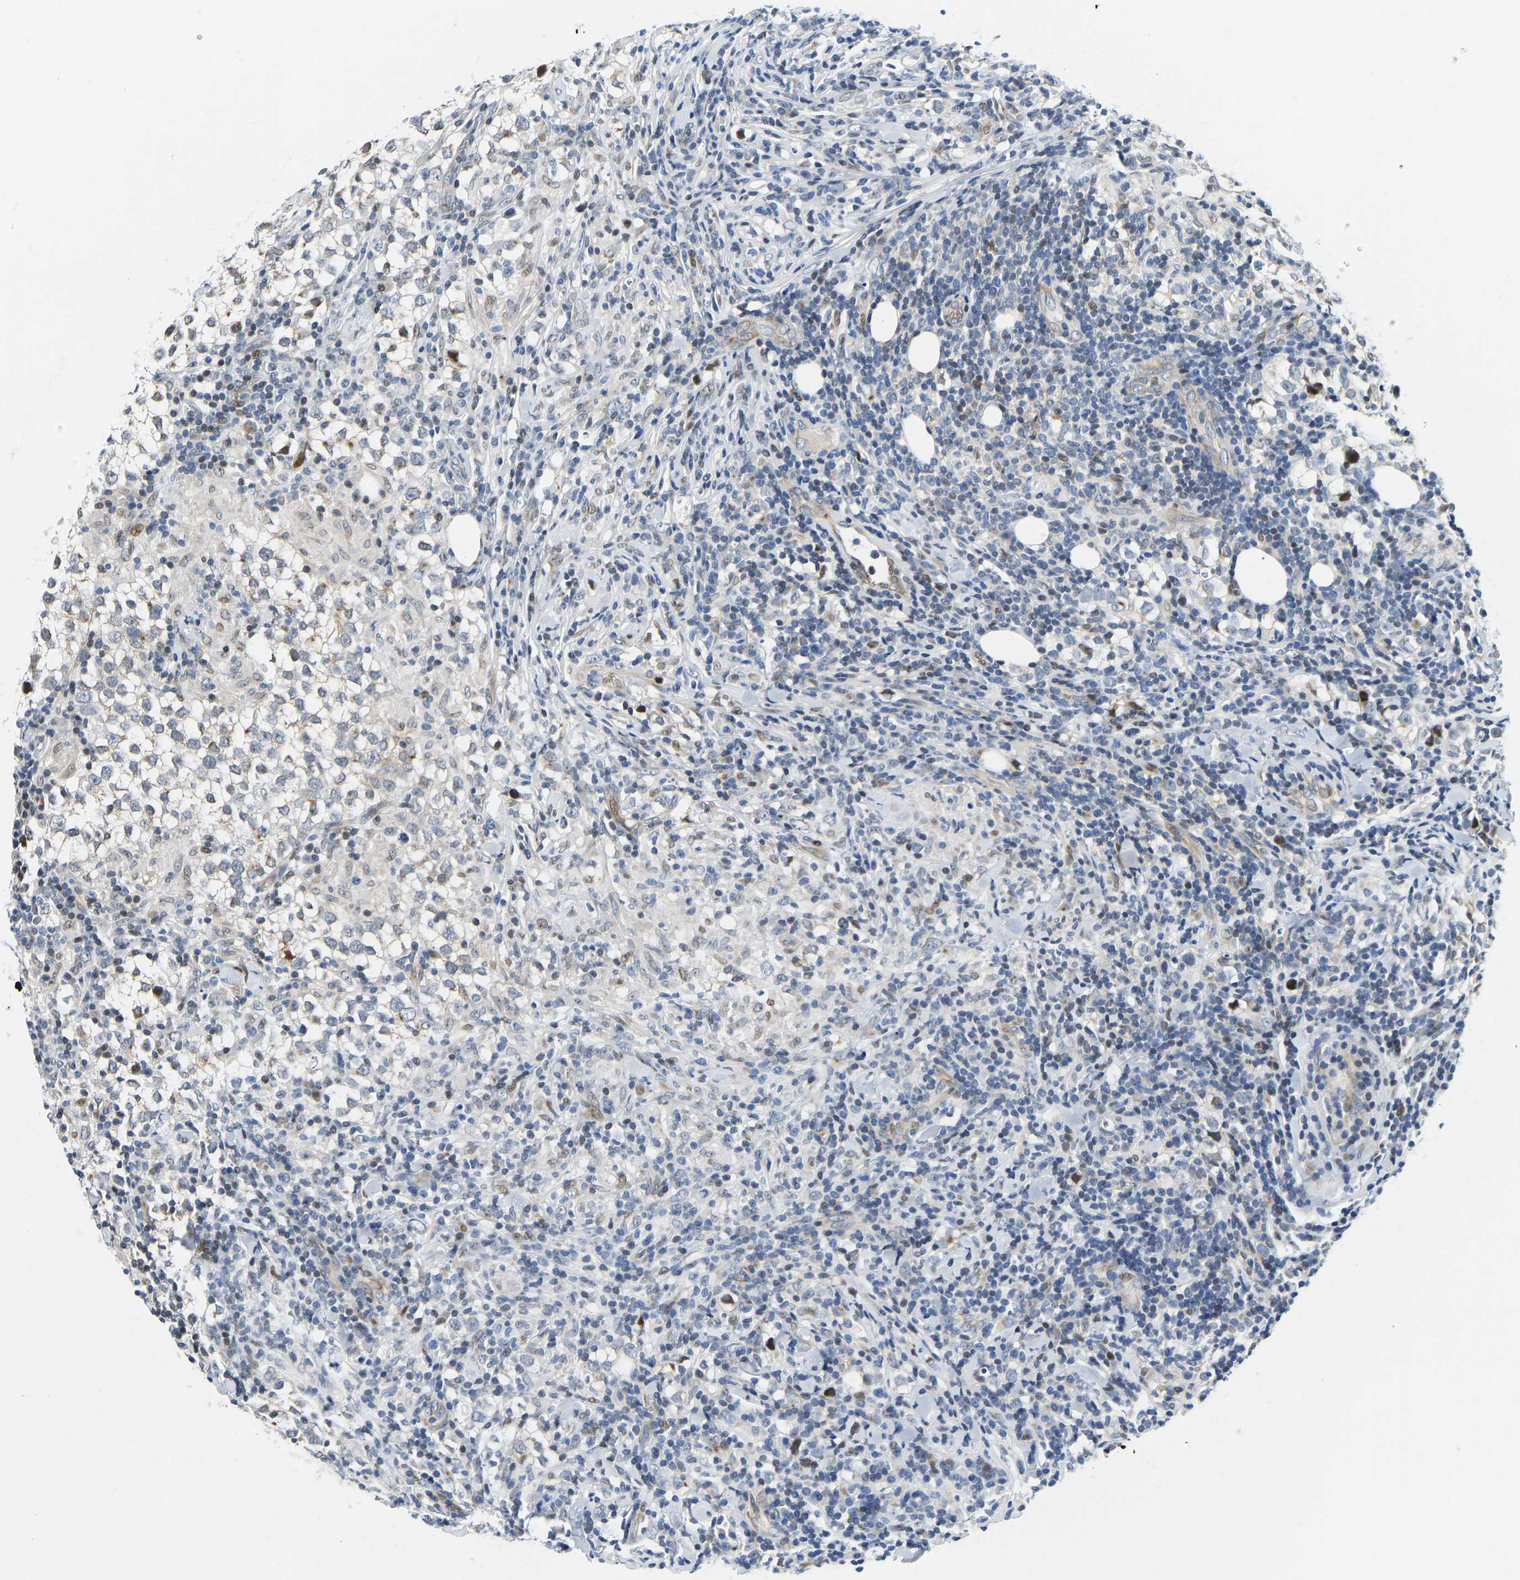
{"staining": {"intensity": "moderate", "quantity": "<25%", "location": "nuclear"}, "tissue": "testis cancer", "cell_type": "Tumor cells", "image_type": "cancer", "snomed": [{"axis": "morphology", "description": "Seminoma, NOS"}, {"axis": "morphology", "description": "Carcinoma, Embryonal, NOS"}, {"axis": "topography", "description": "Testis"}], "caption": "IHC image of neoplastic tissue: testis embryonal carcinoma stained using immunohistochemistry shows low levels of moderate protein expression localized specifically in the nuclear of tumor cells, appearing as a nuclear brown color.", "gene": "HDAC5", "patient": {"sex": "male", "age": 36}}